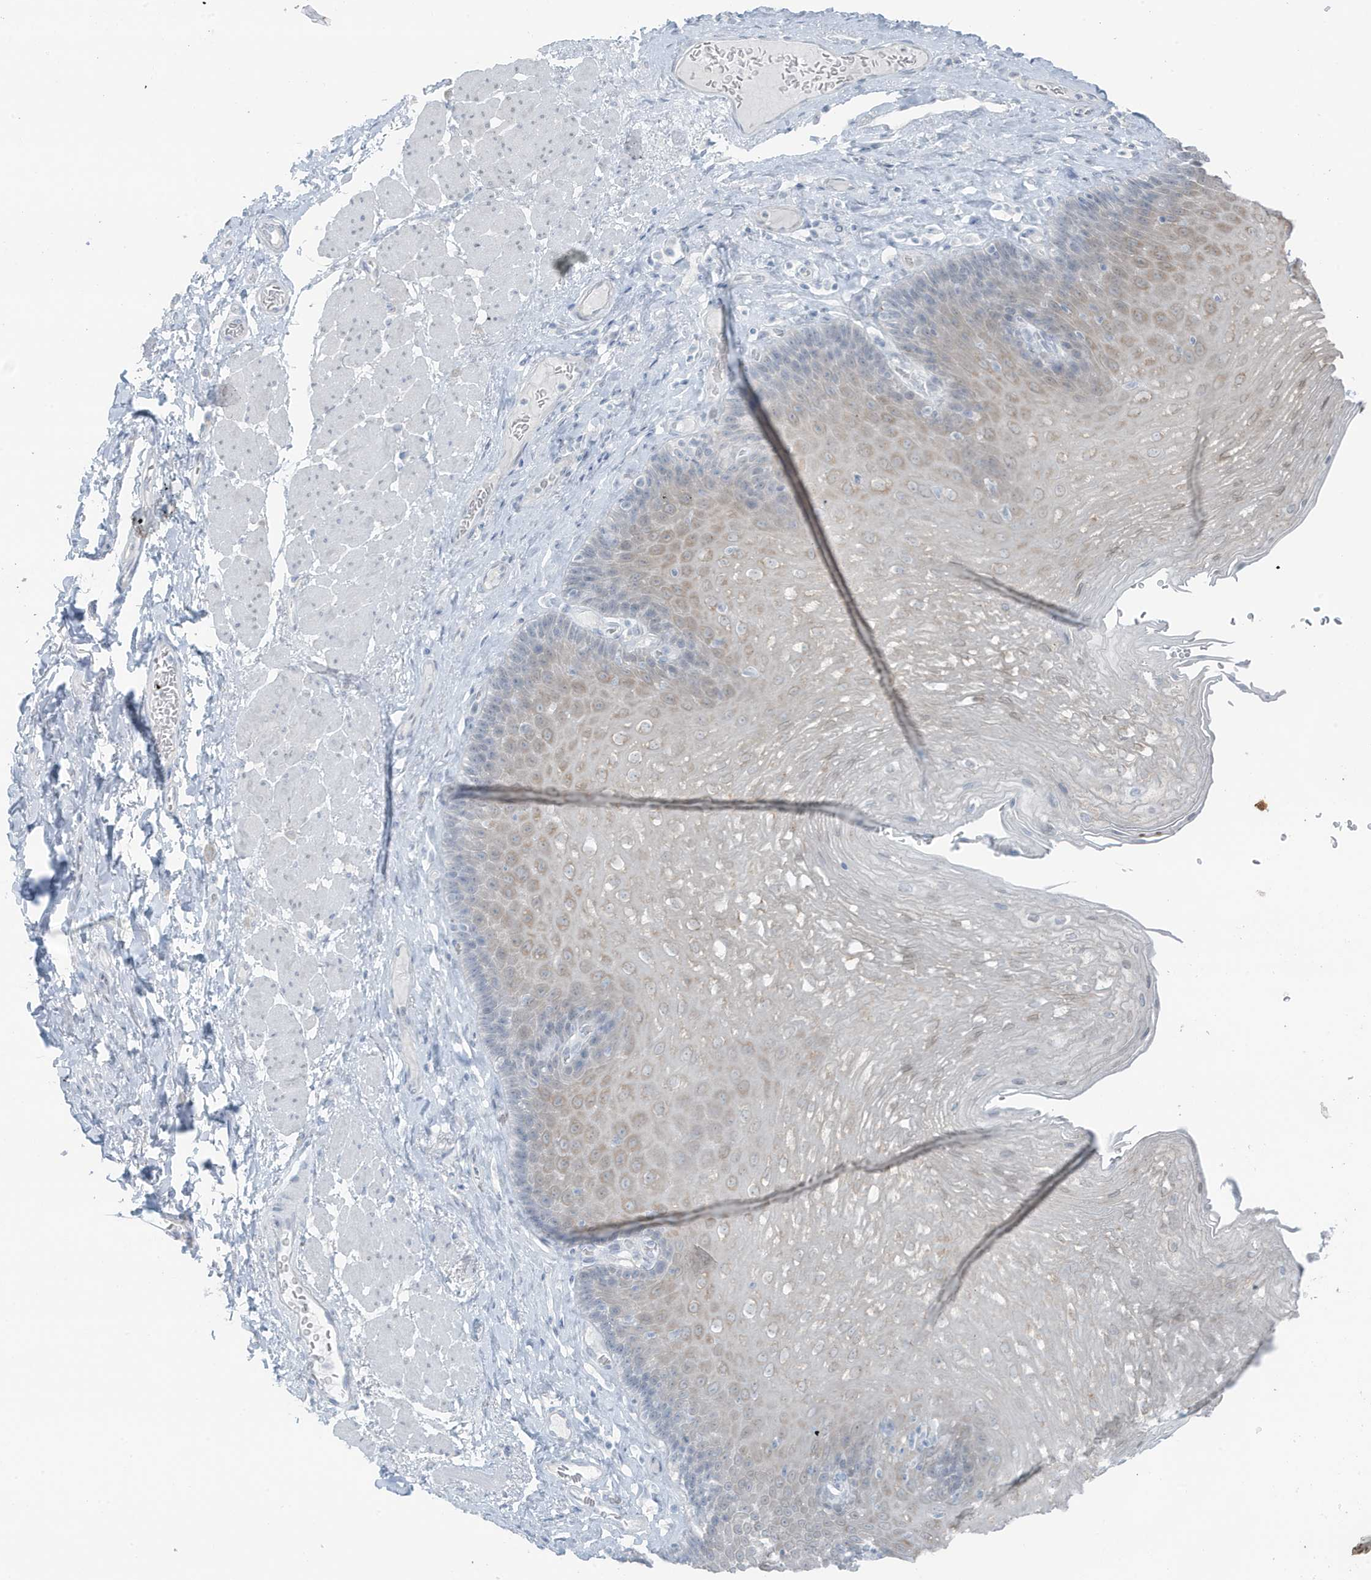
{"staining": {"intensity": "weak", "quantity": "25%-75%", "location": "cytoplasmic/membranous"}, "tissue": "esophagus", "cell_type": "Squamous epithelial cells", "image_type": "normal", "snomed": [{"axis": "morphology", "description": "Normal tissue, NOS"}, {"axis": "topography", "description": "Esophagus"}], "caption": "High-magnification brightfield microscopy of unremarkable esophagus stained with DAB (3,3'-diaminobenzidine) (brown) and counterstained with hematoxylin (blue). squamous epithelial cells exhibit weak cytoplasmic/membranous staining is identified in about25%-75% of cells. Ihc stains the protein in brown and the nuclei are stained blue.", "gene": "ZFP64", "patient": {"sex": "female", "age": 66}}